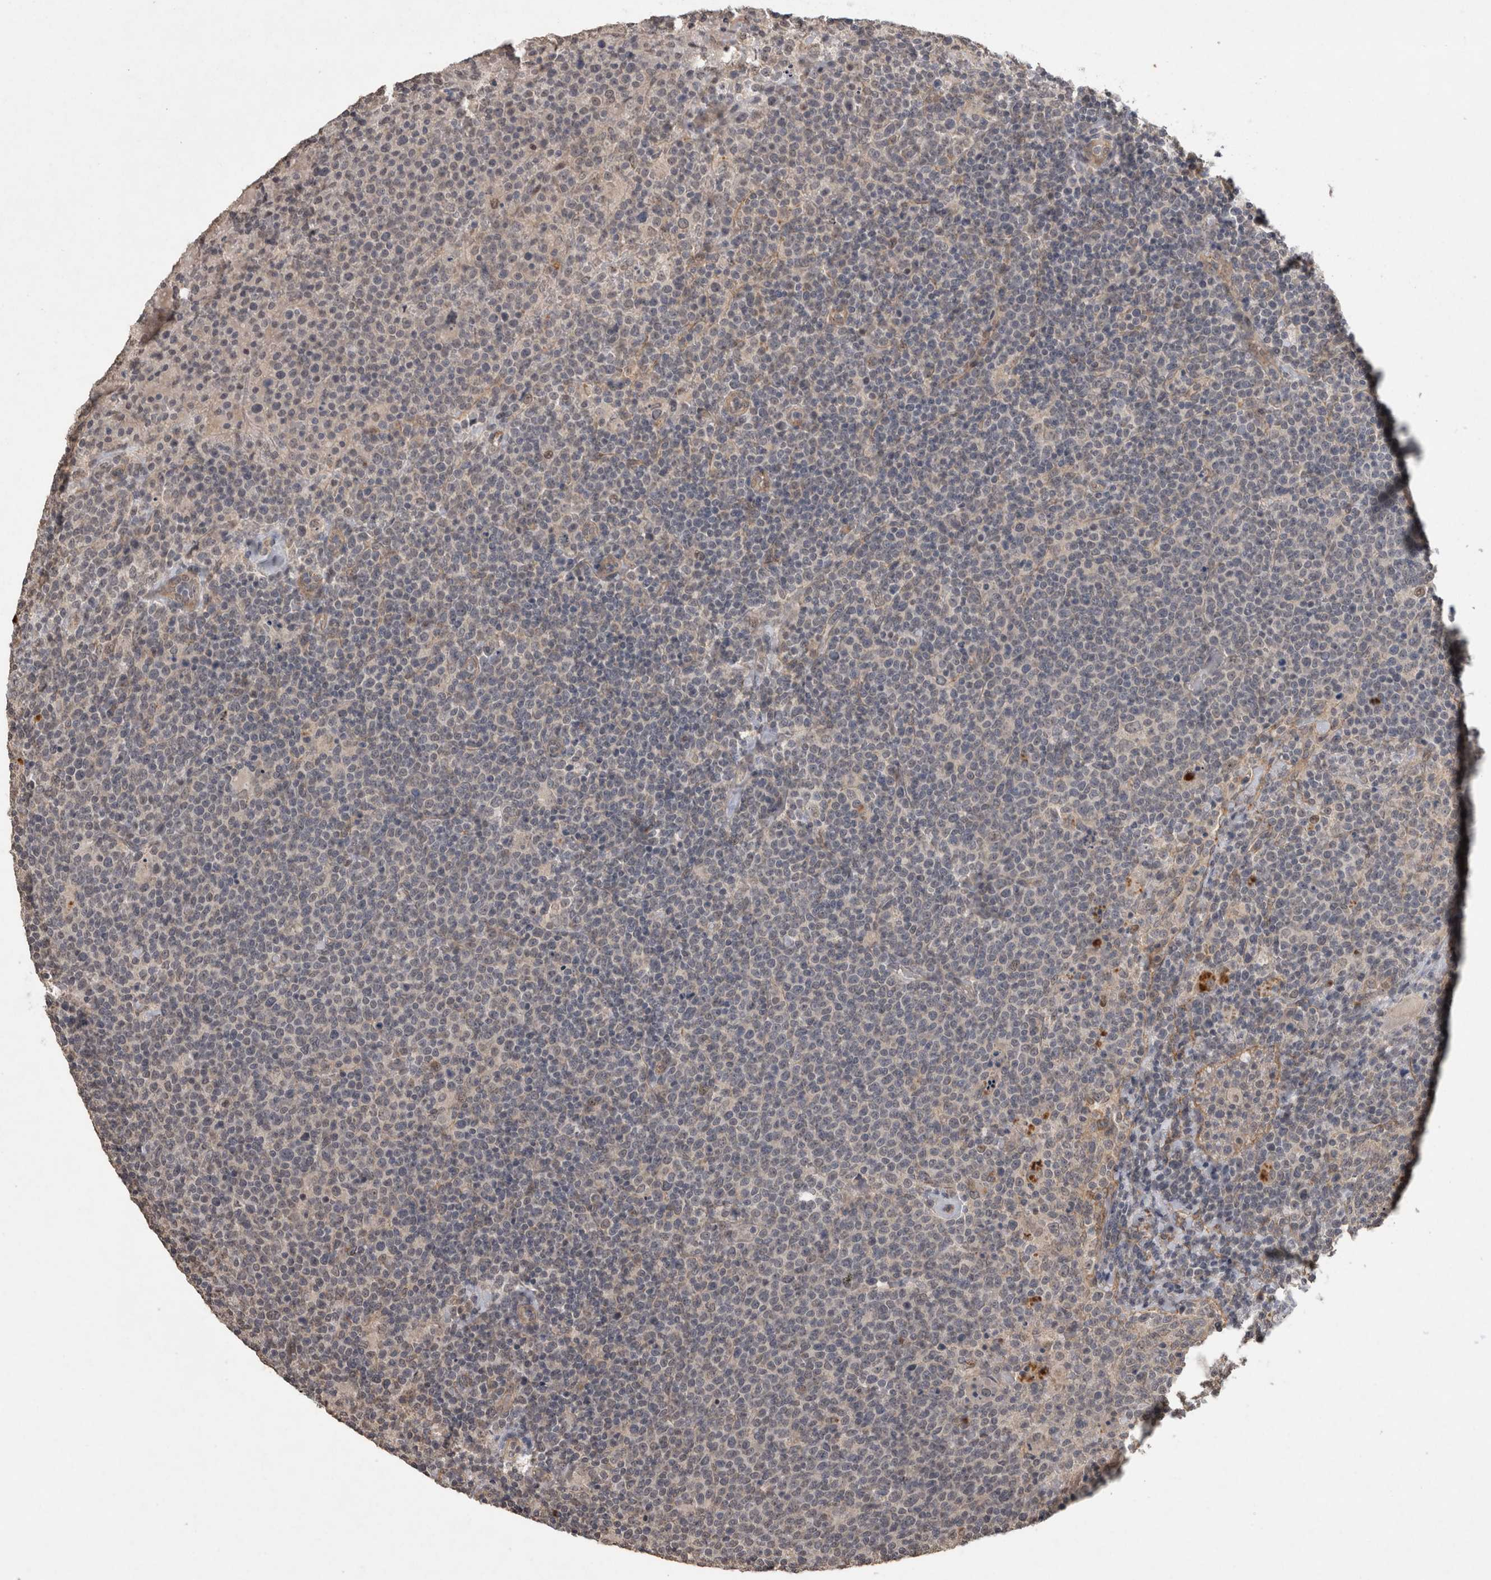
{"staining": {"intensity": "weak", "quantity": "<25%", "location": "cytoplasmic/membranous"}, "tissue": "lymphoma", "cell_type": "Tumor cells", "image_type": "cancer", "snomed": [{"axis": "morphology", "description": "Malignant lymphoma, non-Hodgkin's type, High grade"}, {"axis": "topography", "description": "Lymph node"}], "caption": "Image shows no protein expression in tumor cells of malignant lymphoma, non-Hodgkin's type (high-grade) tissue. (DAB (3,3'-diaminobenzidine) IHC visualized using brightfield microscopy, high magnification).", "gene": "RHPN1", "patient": {"sex": "male", "age": 61}}